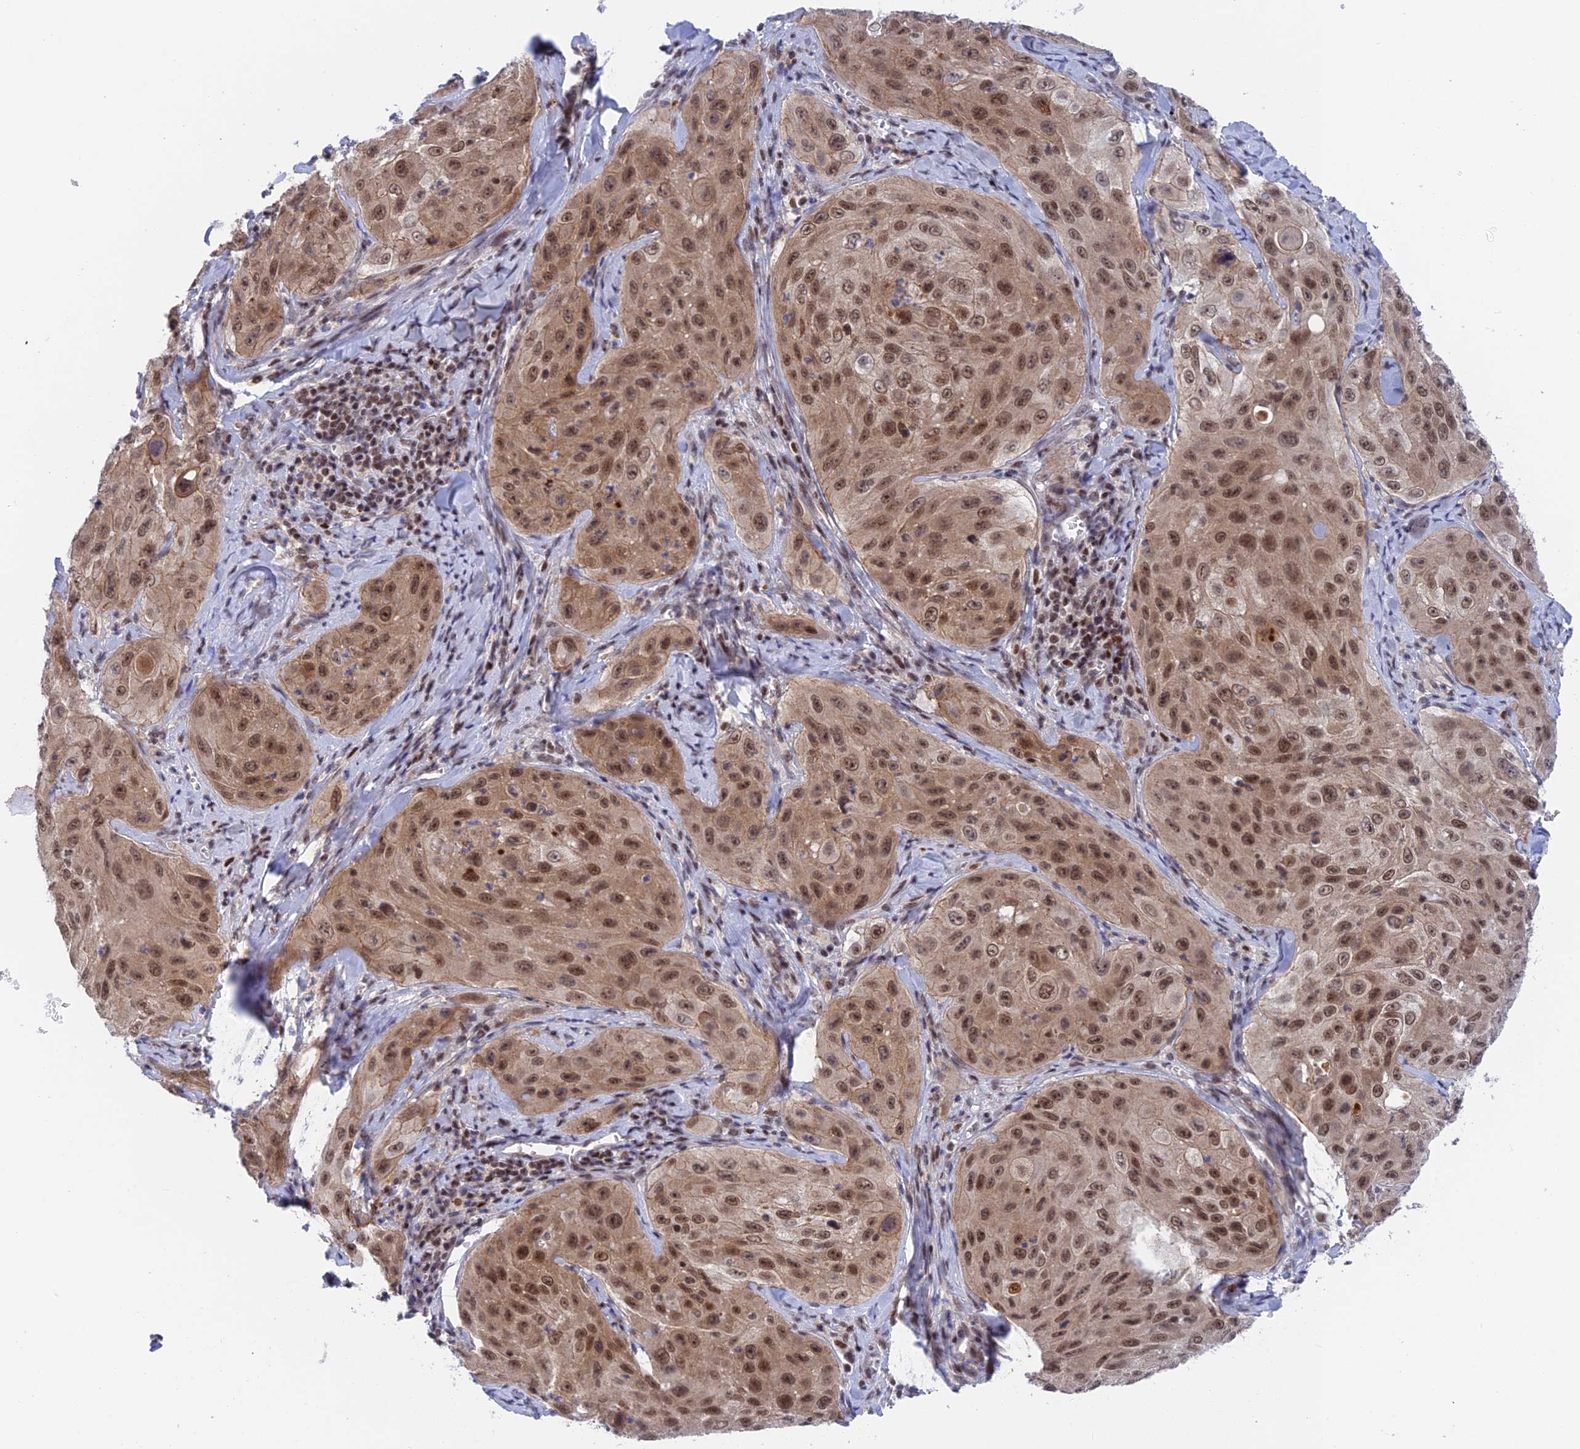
{"staining": {"intensity": "moderate", "quantity": ">75%", "location": "nuclear"}, "tissue": "cervical cancer", "cell_type": "Tumor cells", "image_type": "cancer", "snomed": [{"axis": "morphology", "description": "Squamous cell carcinoma, NOS"}, {"axis": "topography", "description": "Cervix"}], "caption": "The immunohistochemical stain highlights moderate nuclear positivity in tumor cells of cervical cancer (squamous cell carcinoma) tissue. (IHC, brightfield microscopy, high magnification).", "gene": "TCEA1", "patient": {"sex": "female", "age": 42}}